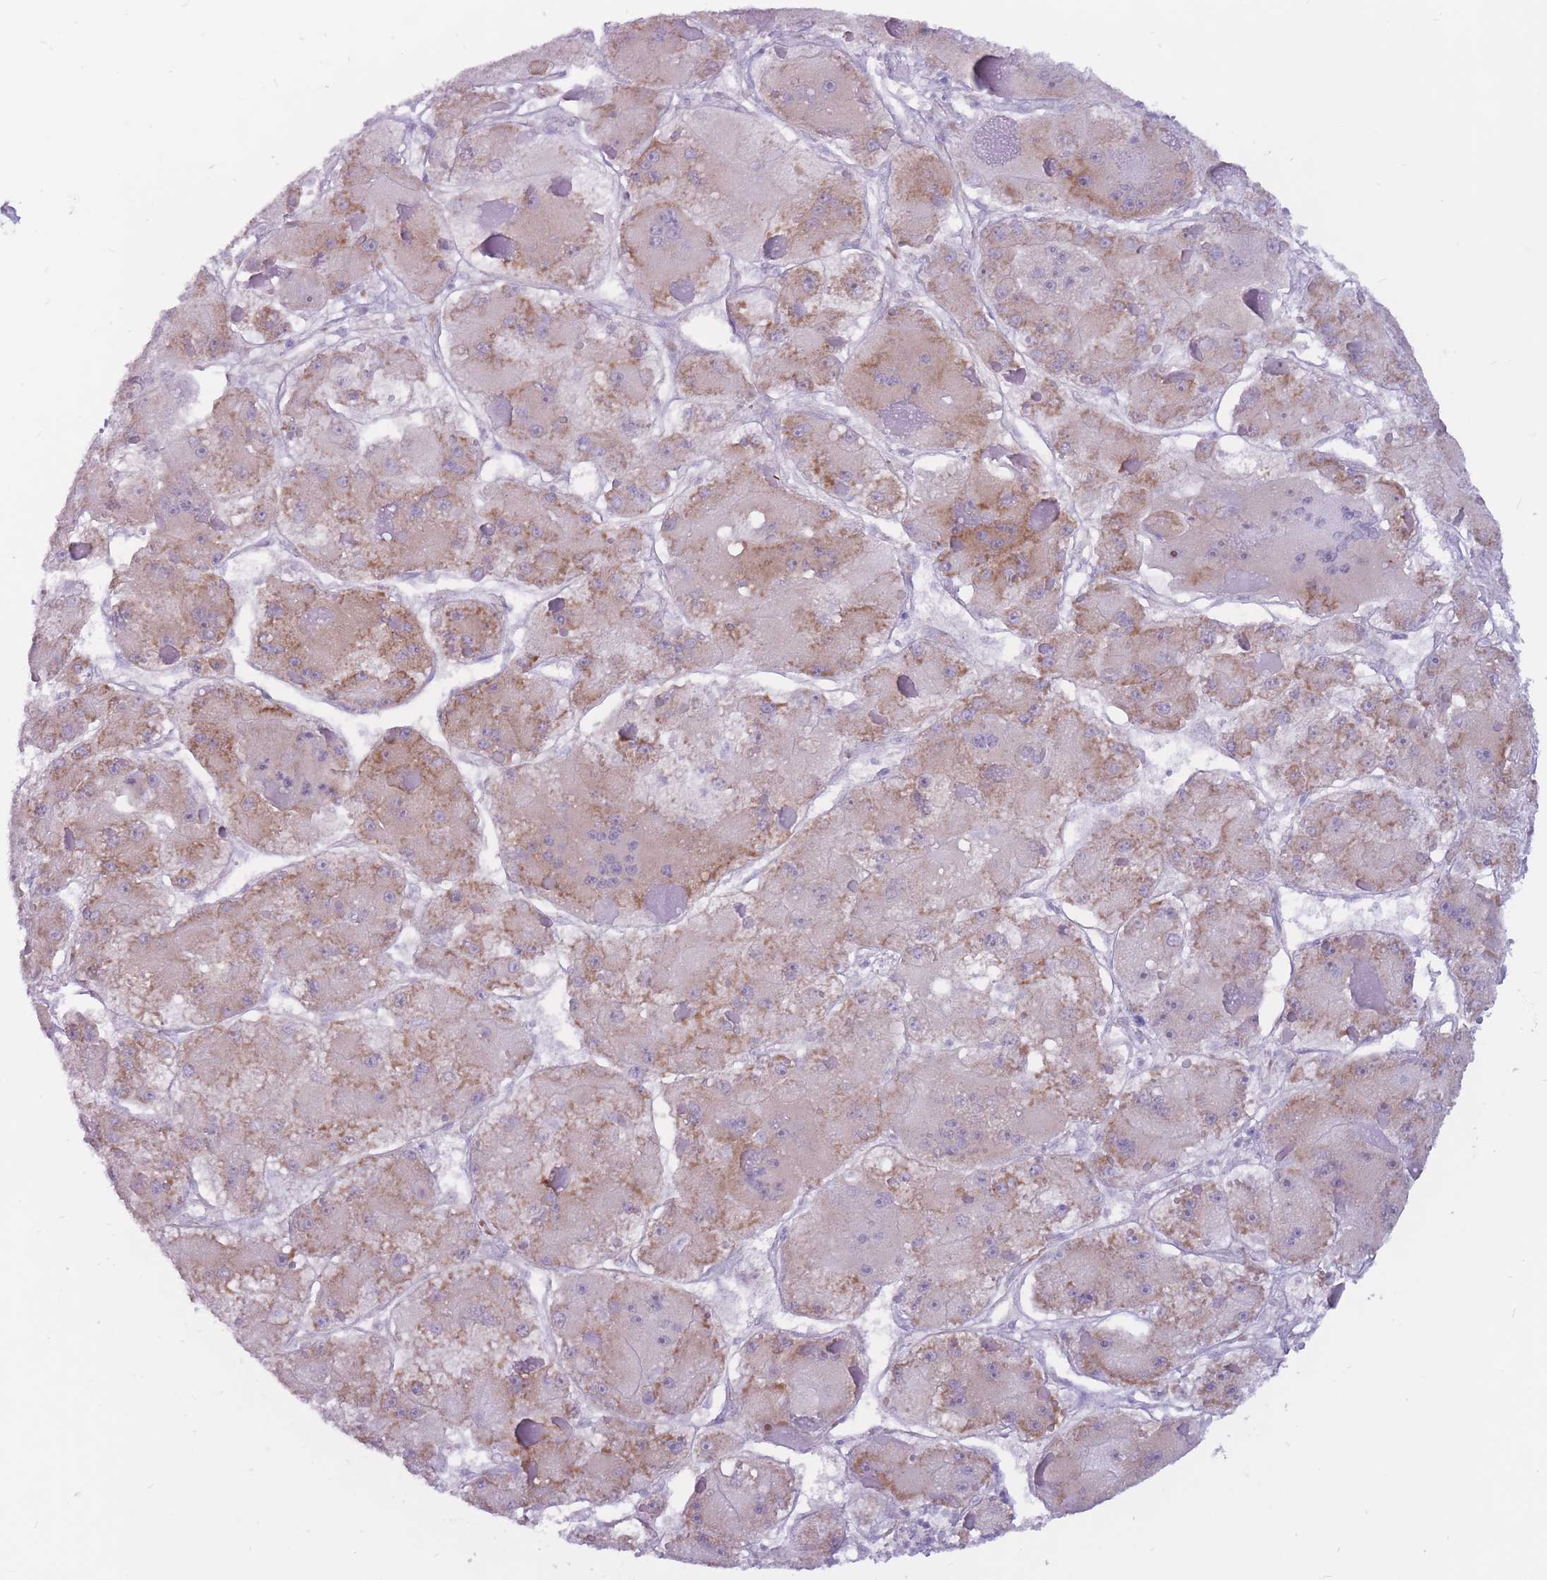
{"staining": {"intensity": "weak", "quantity": "25%-75%", "location": "cytoplasmic/membranous"}, "tissue": "liver cancer", "cell_type": "Tumor cells", "image_type": "cancer", "snomed": [{"axis": "morphology", "description": "Carcinoma, Hepatocellular, NOS"}, {"axis": "topography", "description": "Liver"}], "caption": "Immunohistochemical staining of liver hepatocellular carcinoma exhibits weak cytoplasmic/membranous protein expression in about 25%-75% of tumor cells. Ihc stains the protein of interest in brown and the nuclei are stained blue.", "gene": "RPL18", "patient": {"sex": "female", "age": 73}}